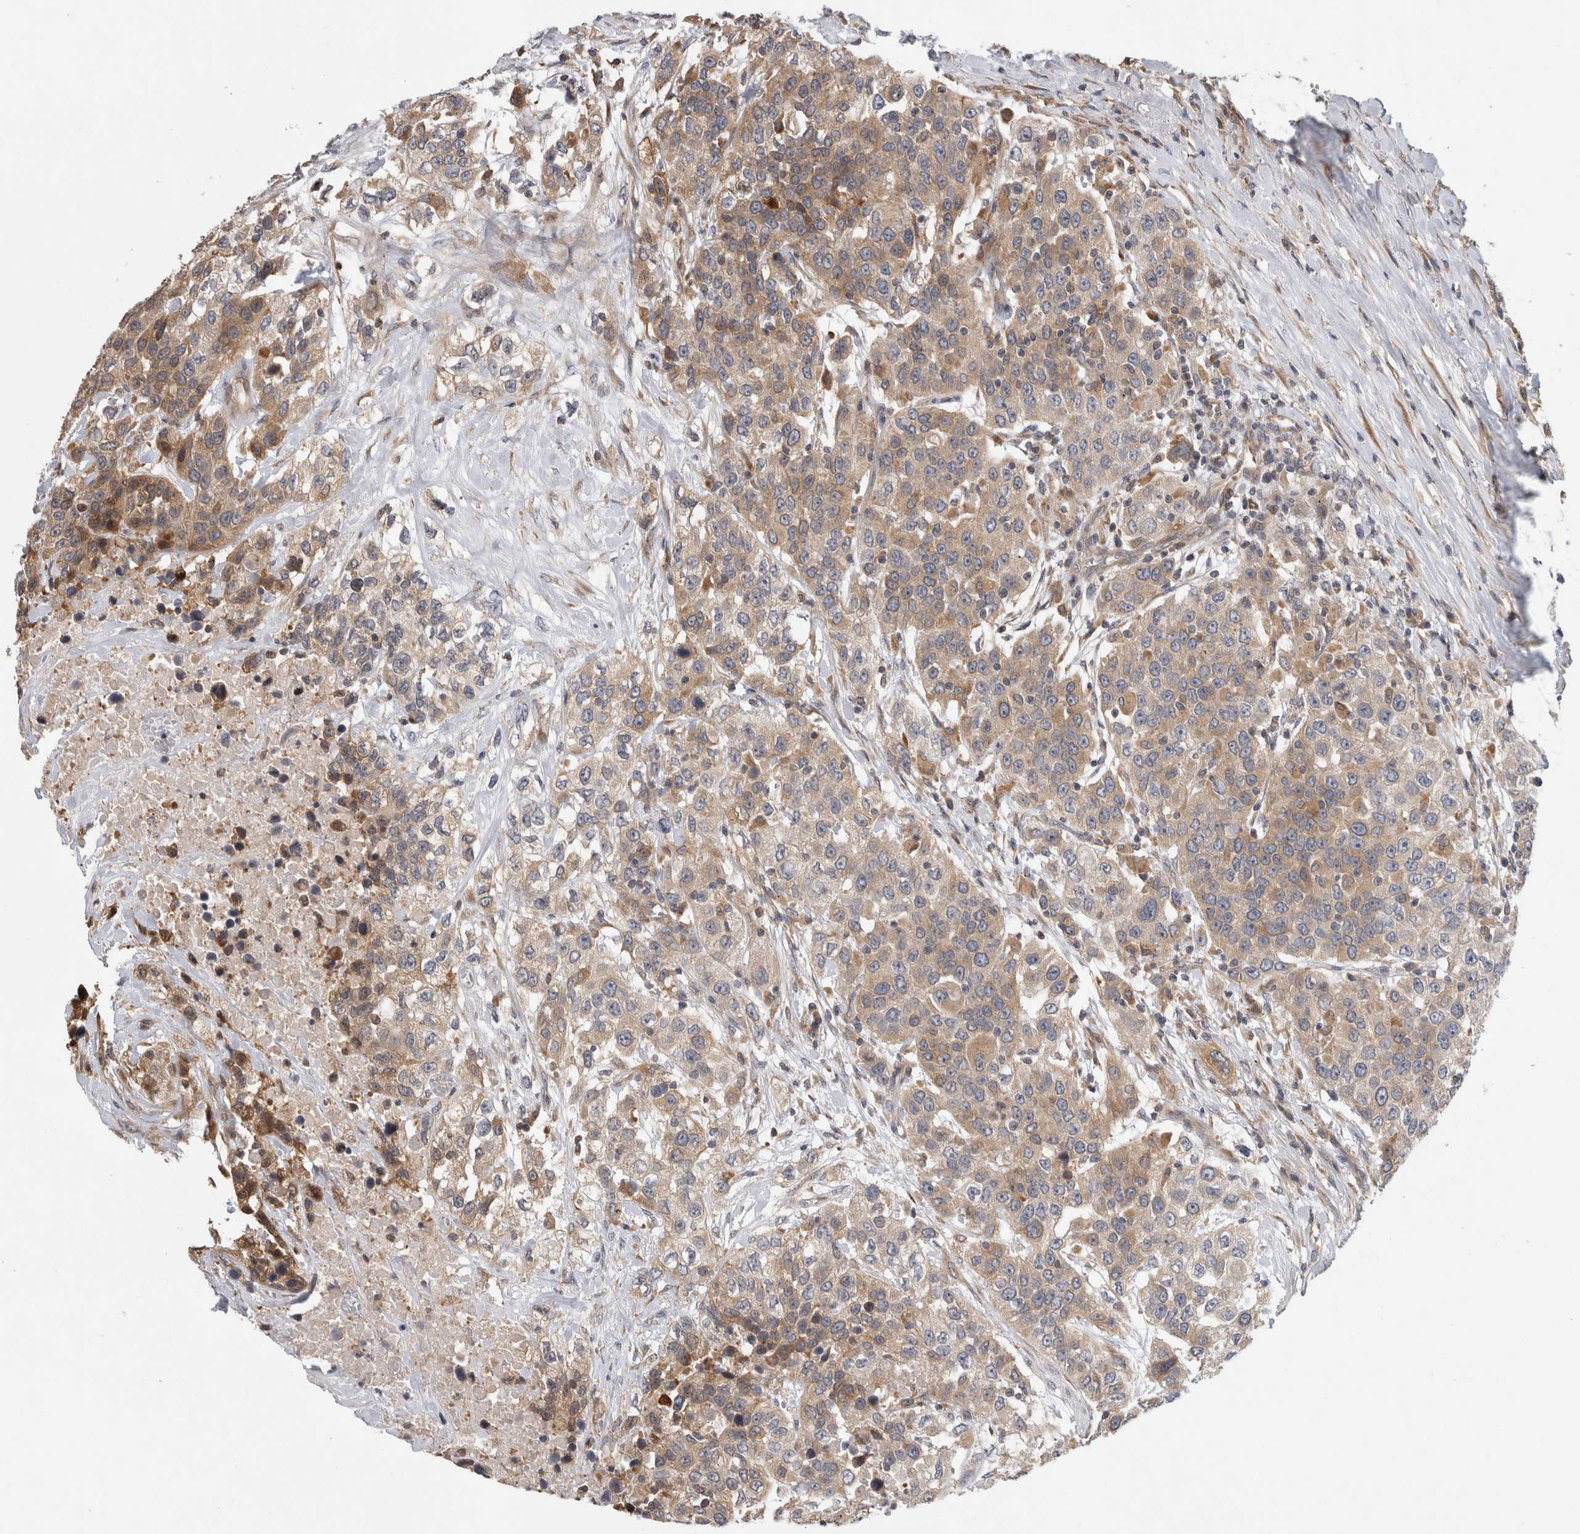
{"staining": {"intensity": "weak", "quantity": ">75%", "location": "cytoplasmic/membranous"}, "tissue": "urothelial cancer", "cell_type": "Tumor cells", "image_type": "cancer", "snomed": [{"axis": "morphology", "description": "Urothelial carcinoma, High grade"}, {"axis": "topography", "description": "Urinary bladder"}], "caption": "Immunohistochemistry photomicrograph of neoplastic tissue: human urothelial carcinoma (high-grade) stained using immunohistochemistry demonstrates low levels of weak protein expression localized specifically in the cytoplasmic/membranous of tumor cells, appearing as a cytoplasmic/membranous brown color.", "gene": "PARP6", "patient": {"sex": "female", "age": 80}}